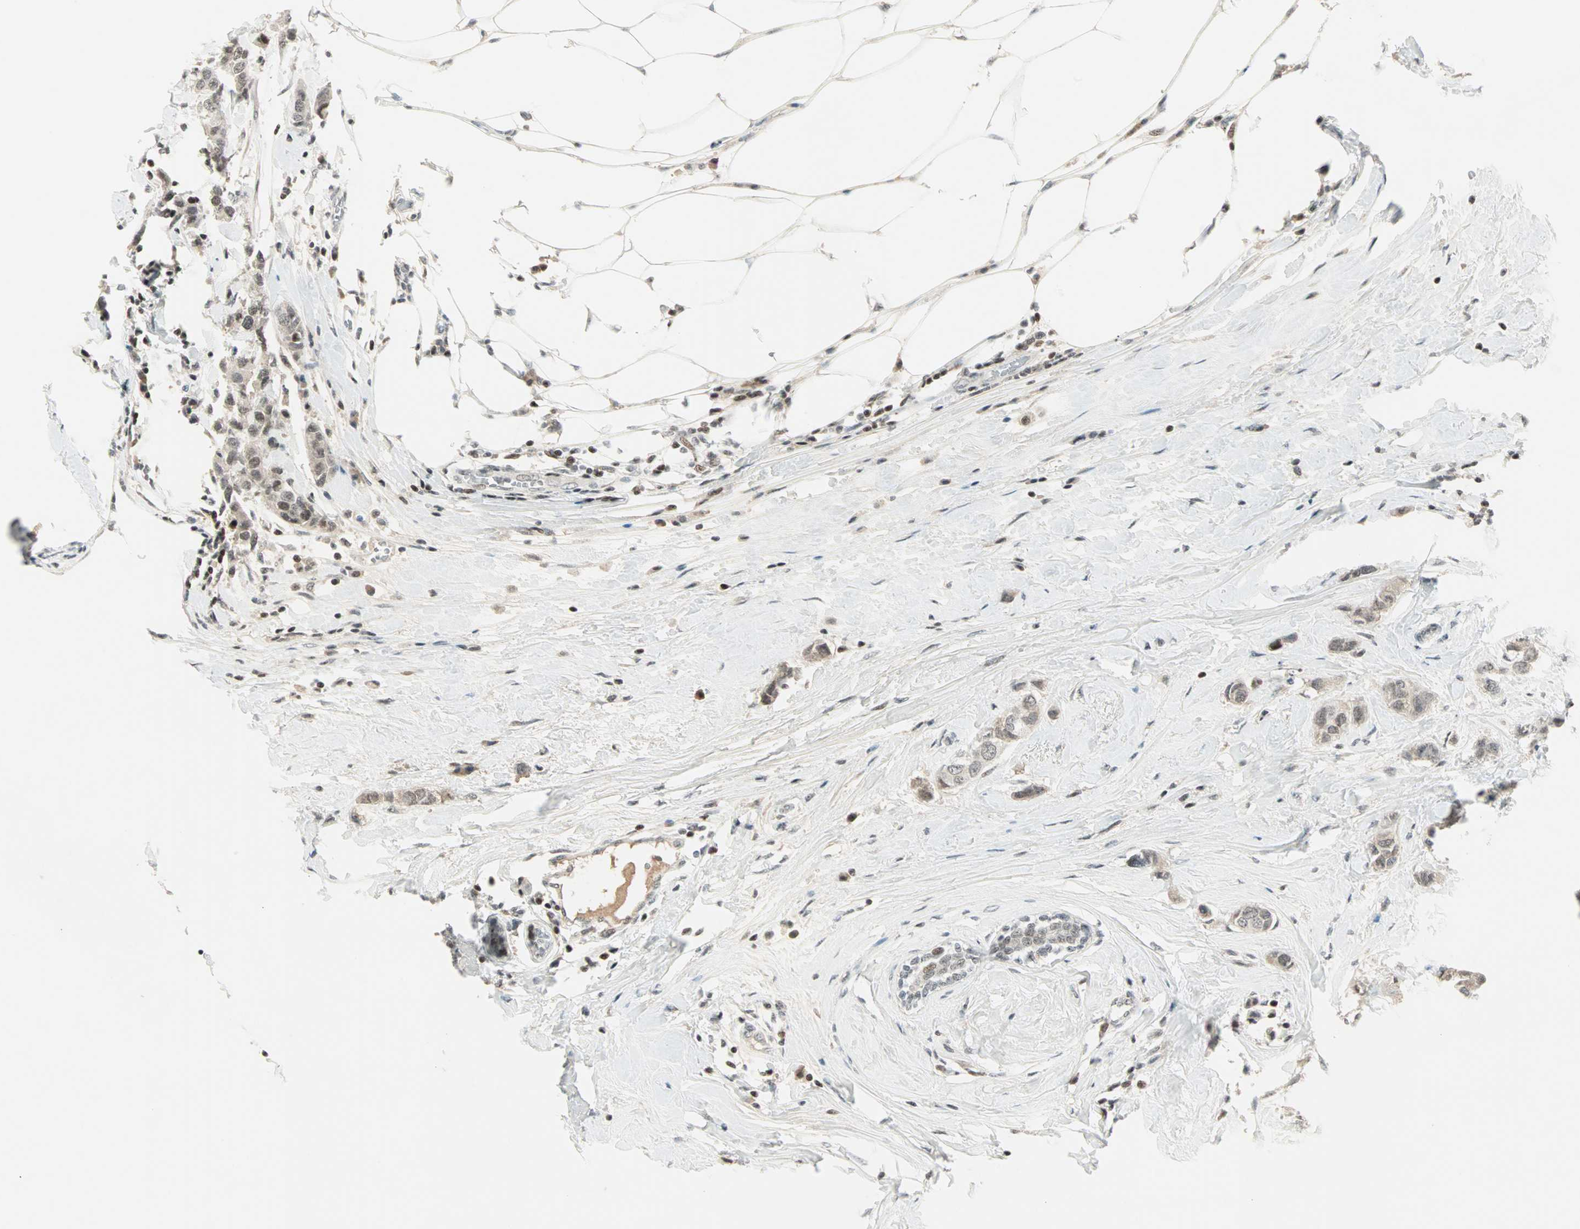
{"staining": {"intensity": "weak", "quantity": "25%-75%", "location": "nuclear"}, "tissue": "breast cancer", "cell_type": "Tumor cells", "image_type": "cancer", "snomed": [{"axis": "morphology", "description": "Duct carcinoma"}, {"axis": "topography", "description": "Breast"}], "caption": "Immunohistochemistry micrograph of human breast cancer stained for a protein (brown), which shows low levels of weak nuclear positivity in approximately 25%-75% of tumor cells.", "gene": "SIN3A", "patient": {"sex": "female", "age": 50}}